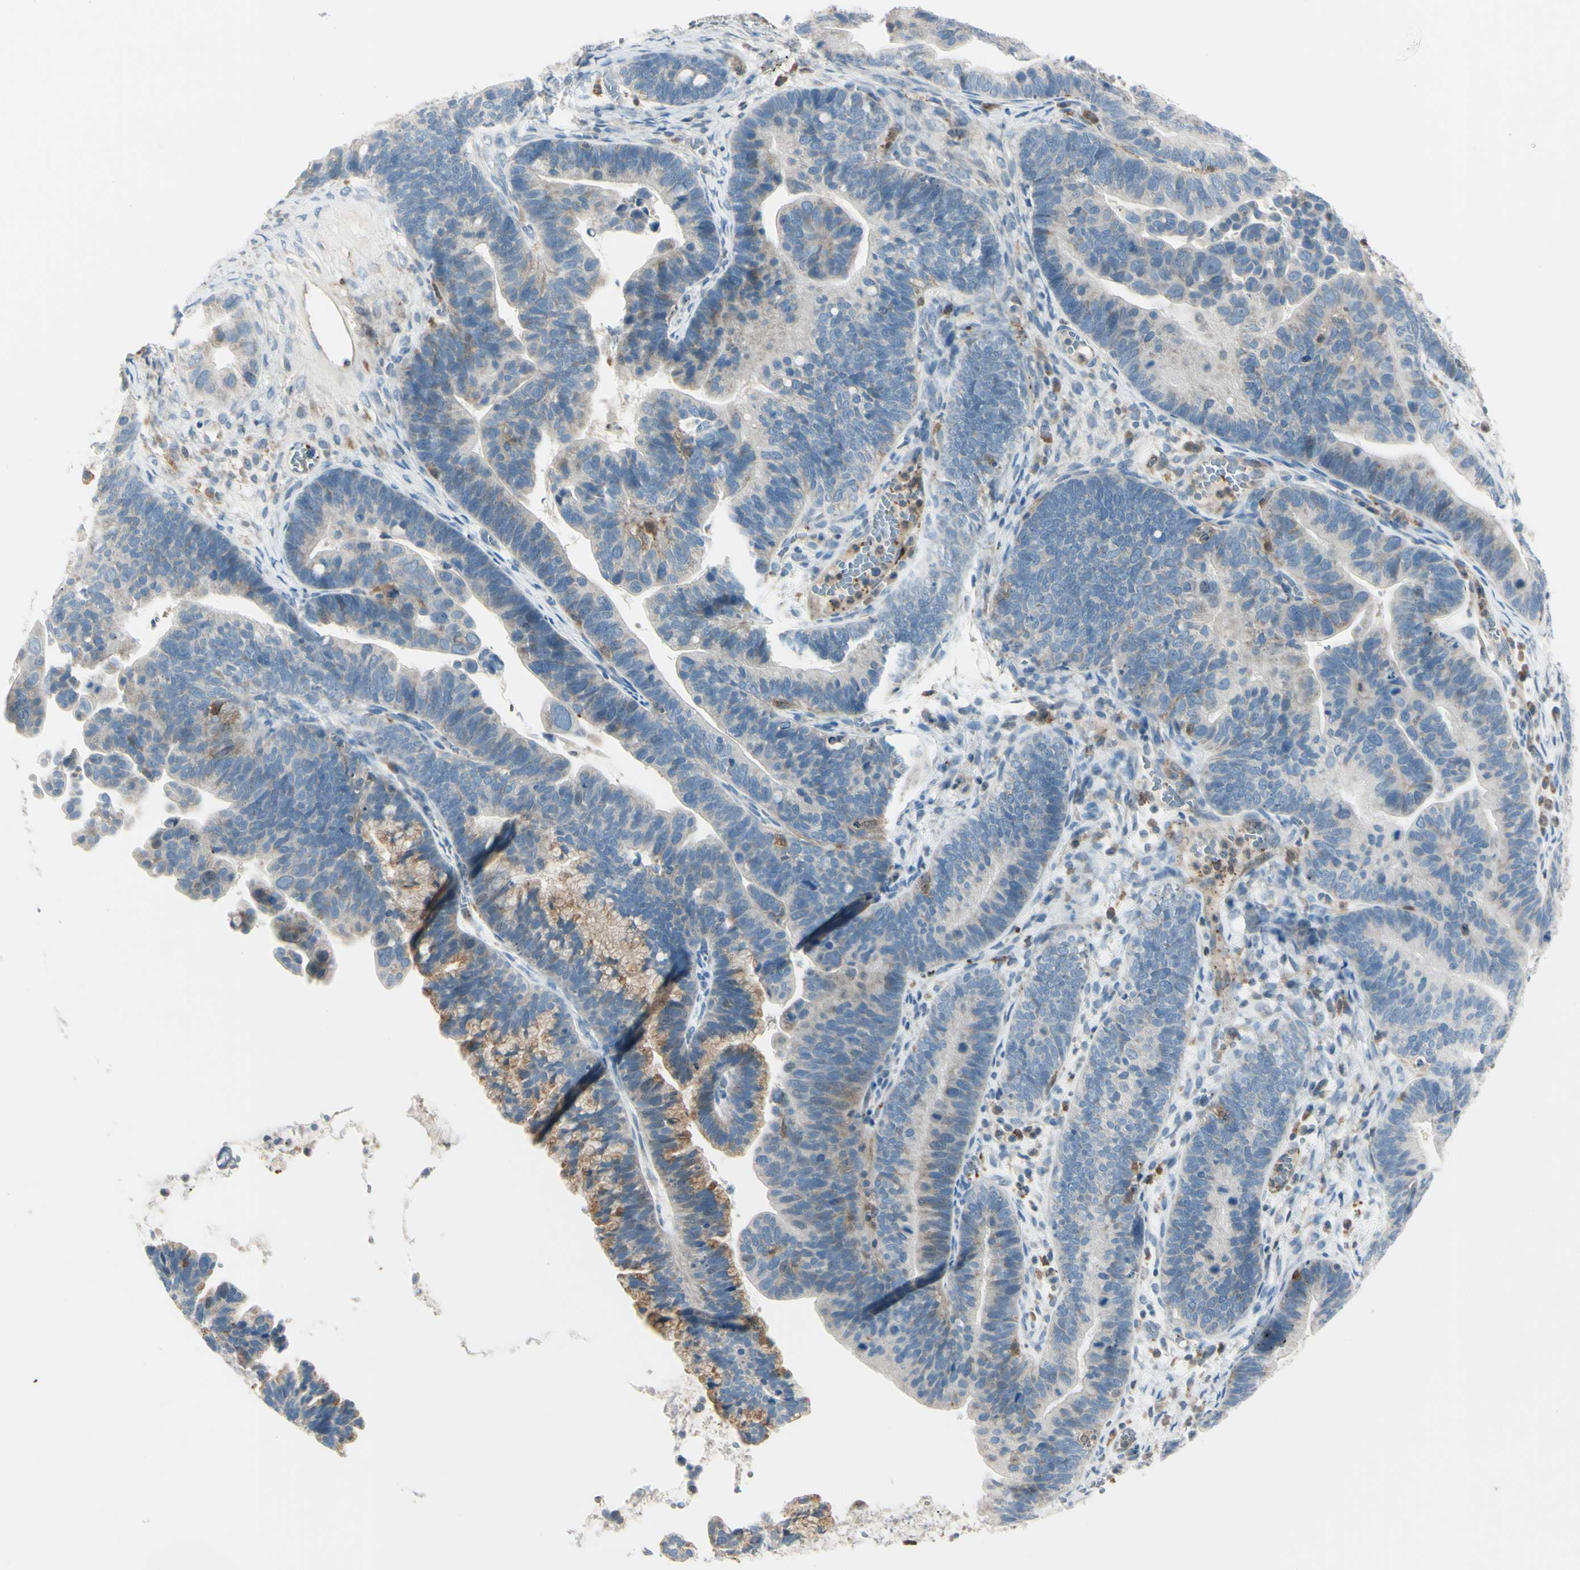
{"staining": {"intensity": "weak", "quantity": ">75%", "location": "cytoplasmic/membranous"}, "tissue": "ovarian cancer", "cell_type": "Tumor cells", "image_type": "cancer", "snomed": [{"axis": "morphology", "description": "Cystadenocarcinoma, serous, NOS"}, {"axis": "topography", "description": "Ovary"}], "caption": "IHC staining of ovarian cancer (serous cystadenocarcinoma), which exhibits low levels of weak cytoplasmic/membranous positivity in about >75% of tumor cells indicating weak cytoplasmic/membranous protein expression. The staining was performed using DAB (3,3'-diaminobenzidine) (brown) for protein detection and nuclei were counterstained in hematoxylin (blue).", "gene": "CYRIB", "patient": {"sex": "female", "age": 56}}